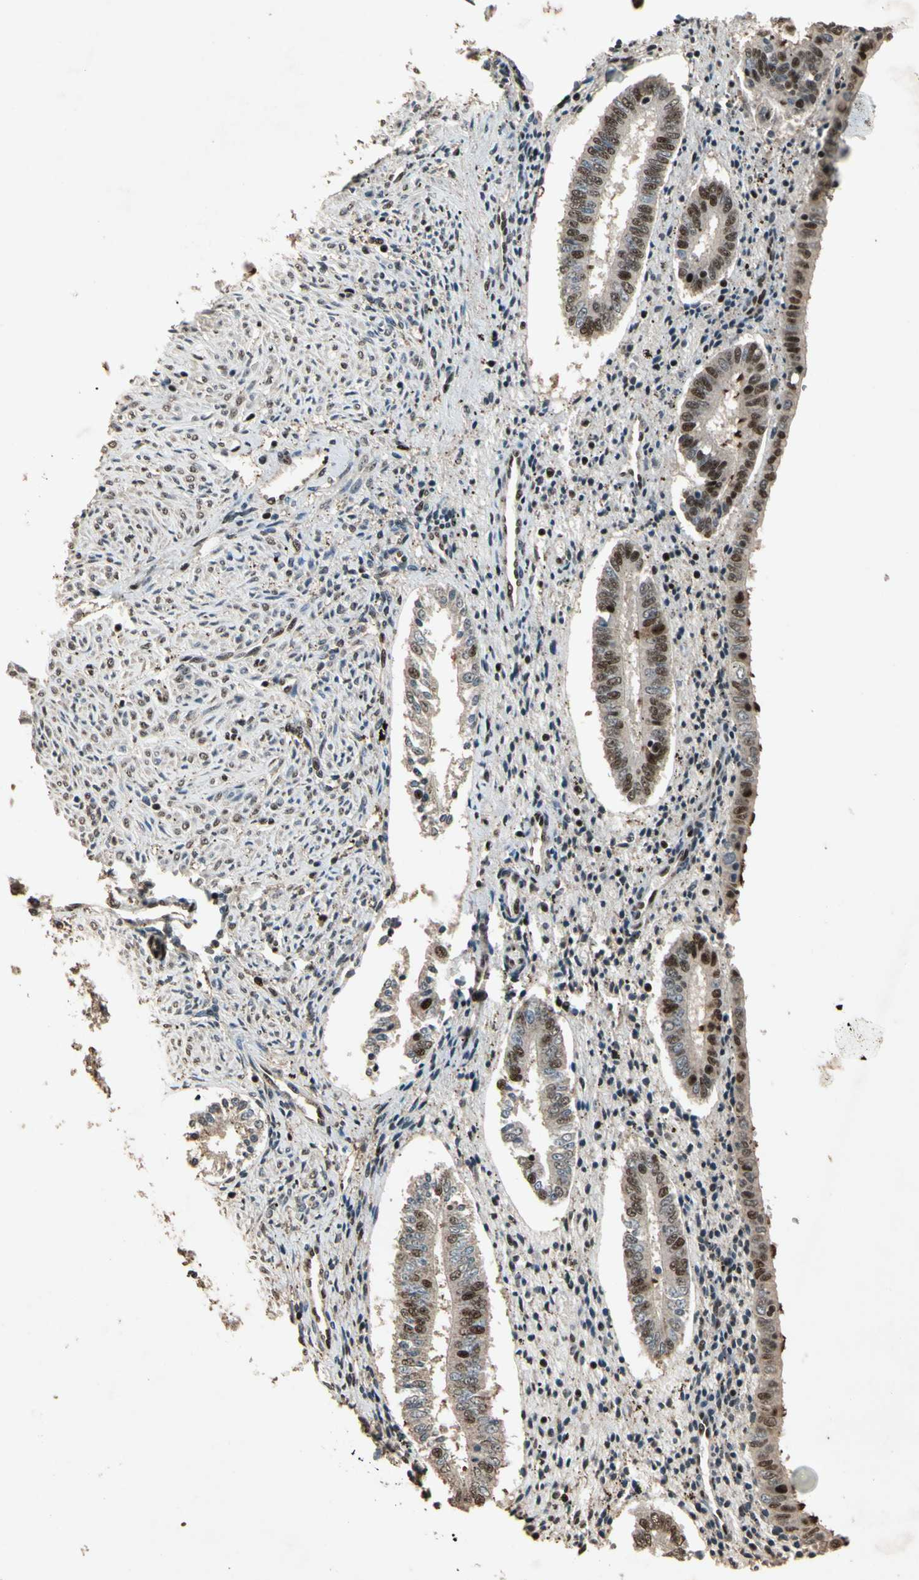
{"staining": {"intensity": "moderate", "quantity": "25%-75%", "location": "nuclear"}, "tissue": "endometrium", "cell_type": "Cells in endometrial stroma", "image_type": "normal", "snomed": [{"axis": "morphology", "description": "Normal tissue, NOS"}, {"axis": "topography", "description": "Endometrium"}], "caption": "IHC photomicrograph of normal endometrium stained for a protein (brown), which displays medium levels of moderate nuclear positivity in approximately 25%-75% of cells in endometrial stroma.", "gene": "TBX2", "patient": {"sex": "female", "age": 42}}